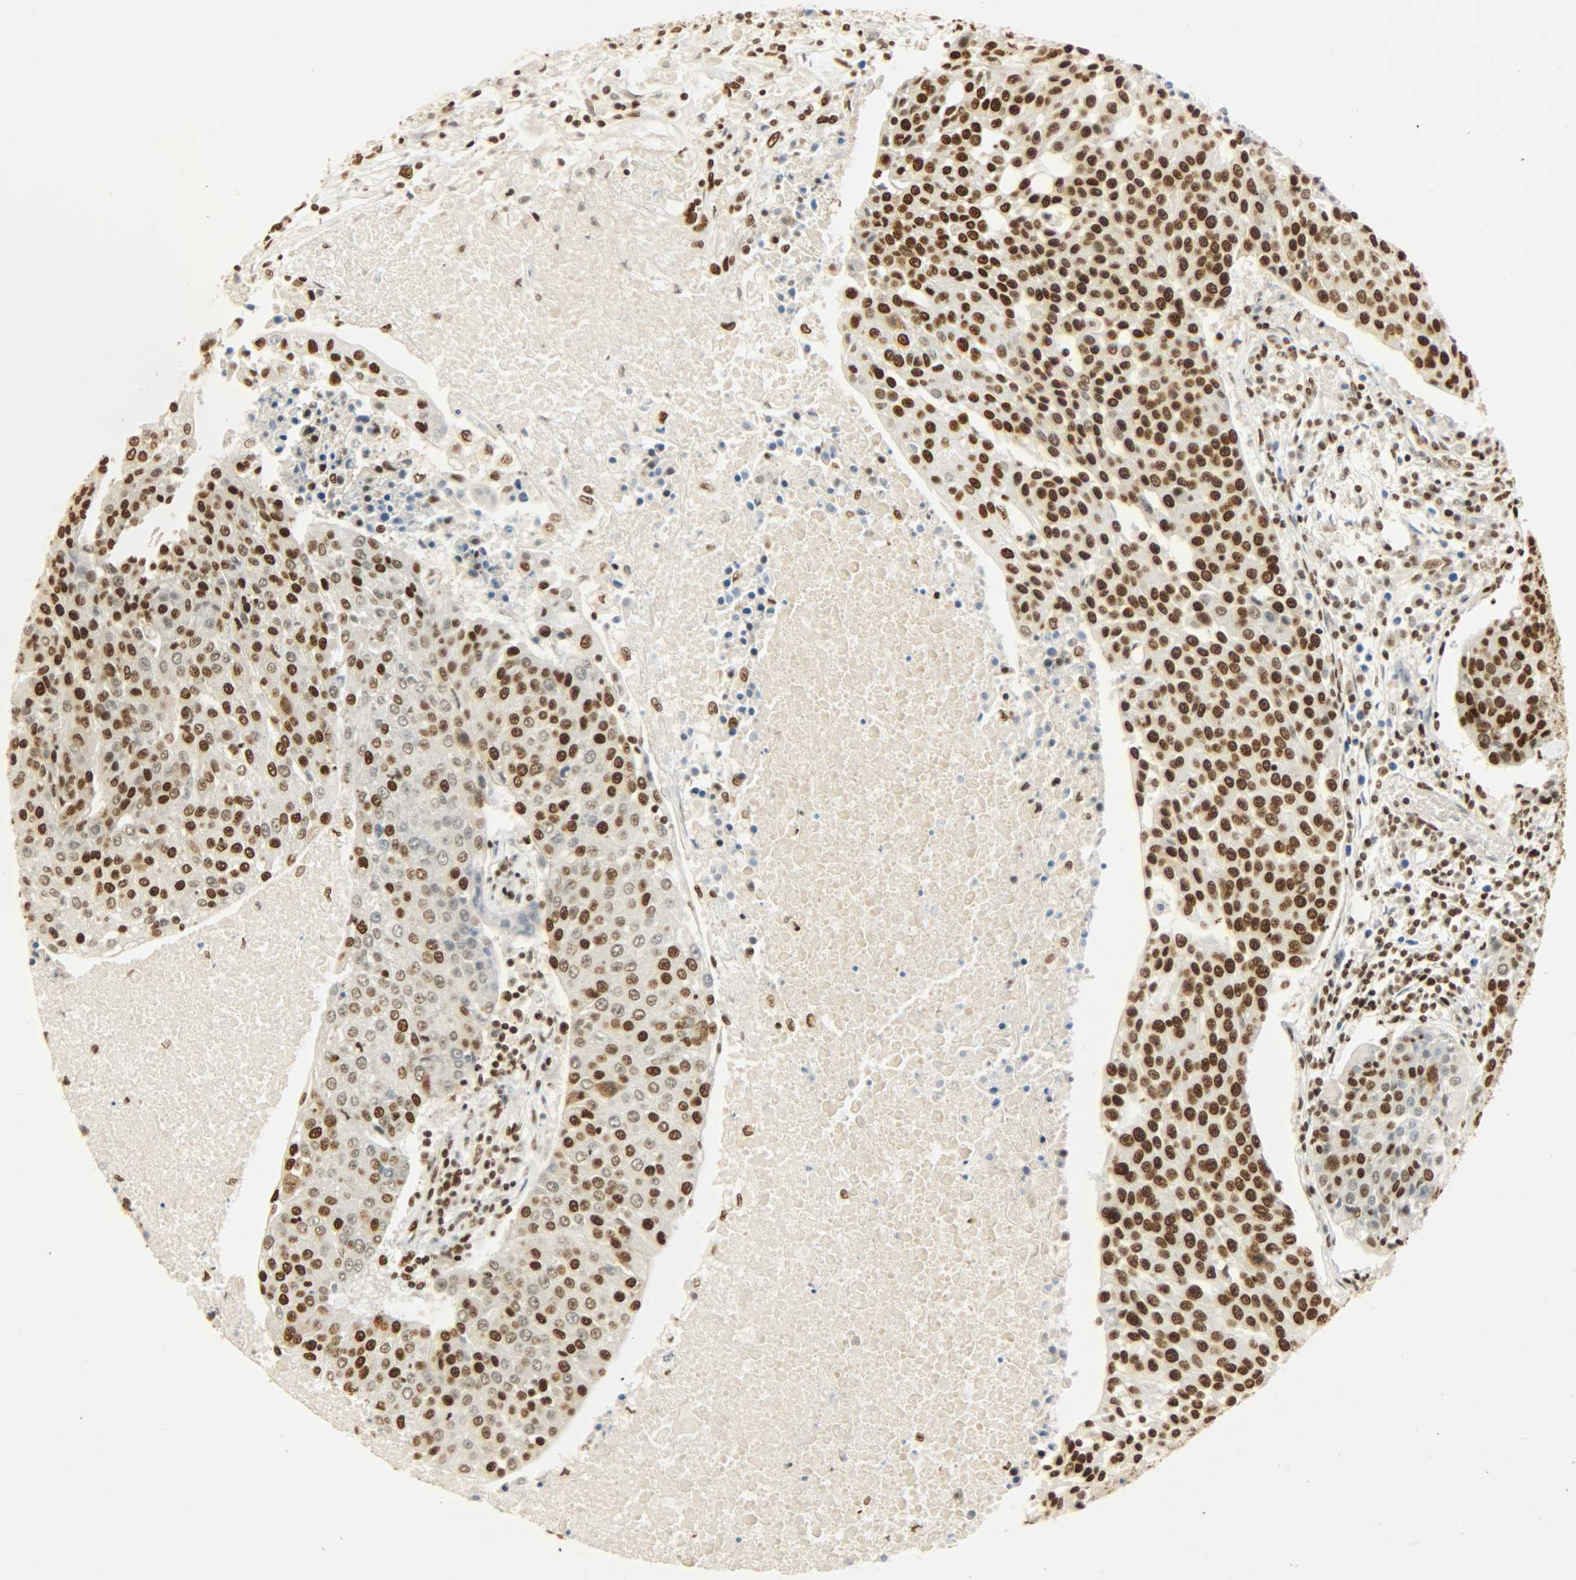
{"staining": {"intensity": "strong", "quantity": ">75%", "location": "nuclear"}, "tissue": "urothelial cancer", "cell_type": "Tumor cells", "image_type": "cancer", "snomed": [{"axis": "morphology", "description": "Urothelial carcinoma, High grade"}, {"axis": "topography", "description": "Urinary bladder"}], "caption": "High-grade urothelial carcinoma was stained to show a protein in brown. There is high levels of strong nuclear expression in approximately >75% of tumor cells.", "gene": "KHDRBS1", "patient": {"sex": "female", "age": 85}}